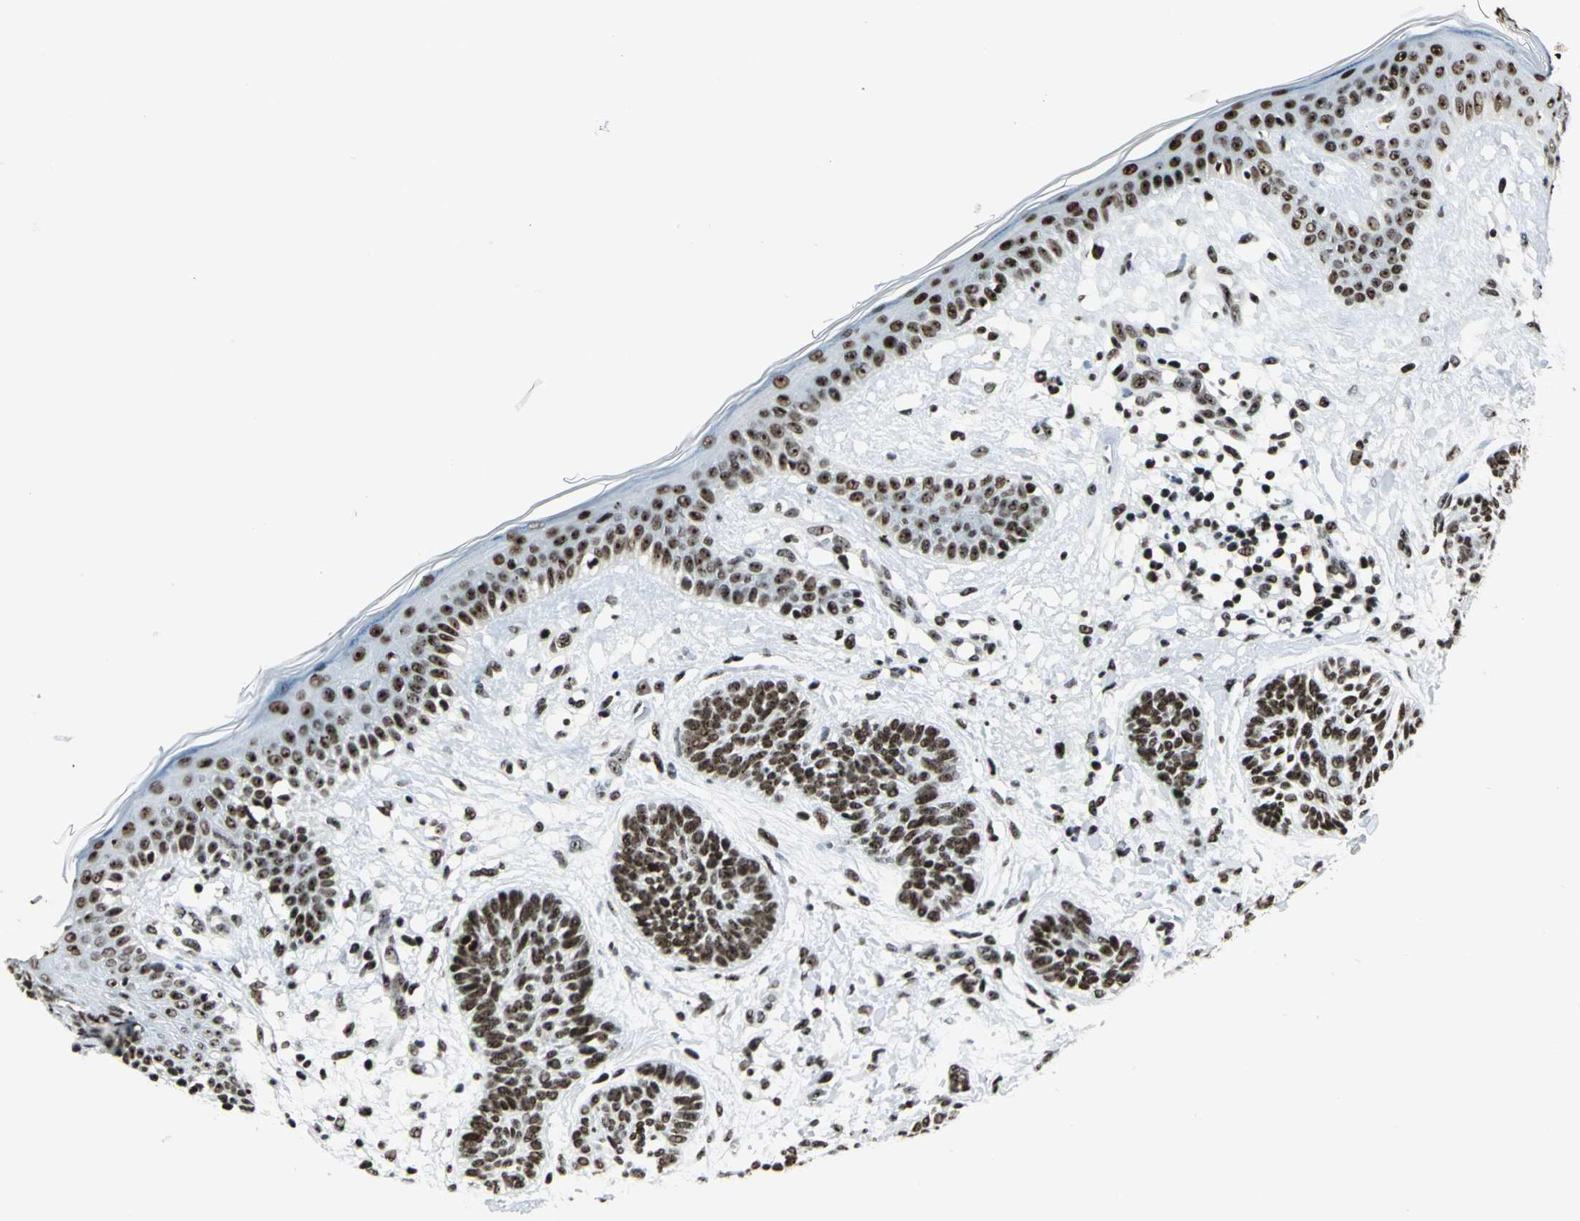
{"staining": {"intensity": "moderate", "quantity": ">75%", "location": "nuclear"}, "tissue": "skin cancer", "cell_type": "Tumor cells", "image_type": "cancer", "snomed": [{"axis": "morphology", "description": "Normal tissue, NOS"}, {"axis": "morphology", "description": "Basal cell carcinoma"}, {"axis": "topography", "description": "Skin"}], "caption": "Moderate nuclear positivity for a protein is seen in about >75% of tumor cells of skin cancer using immunohistochemistry.", "gene": "UBTF", "patient": {"sex": "male", "age": 63}}